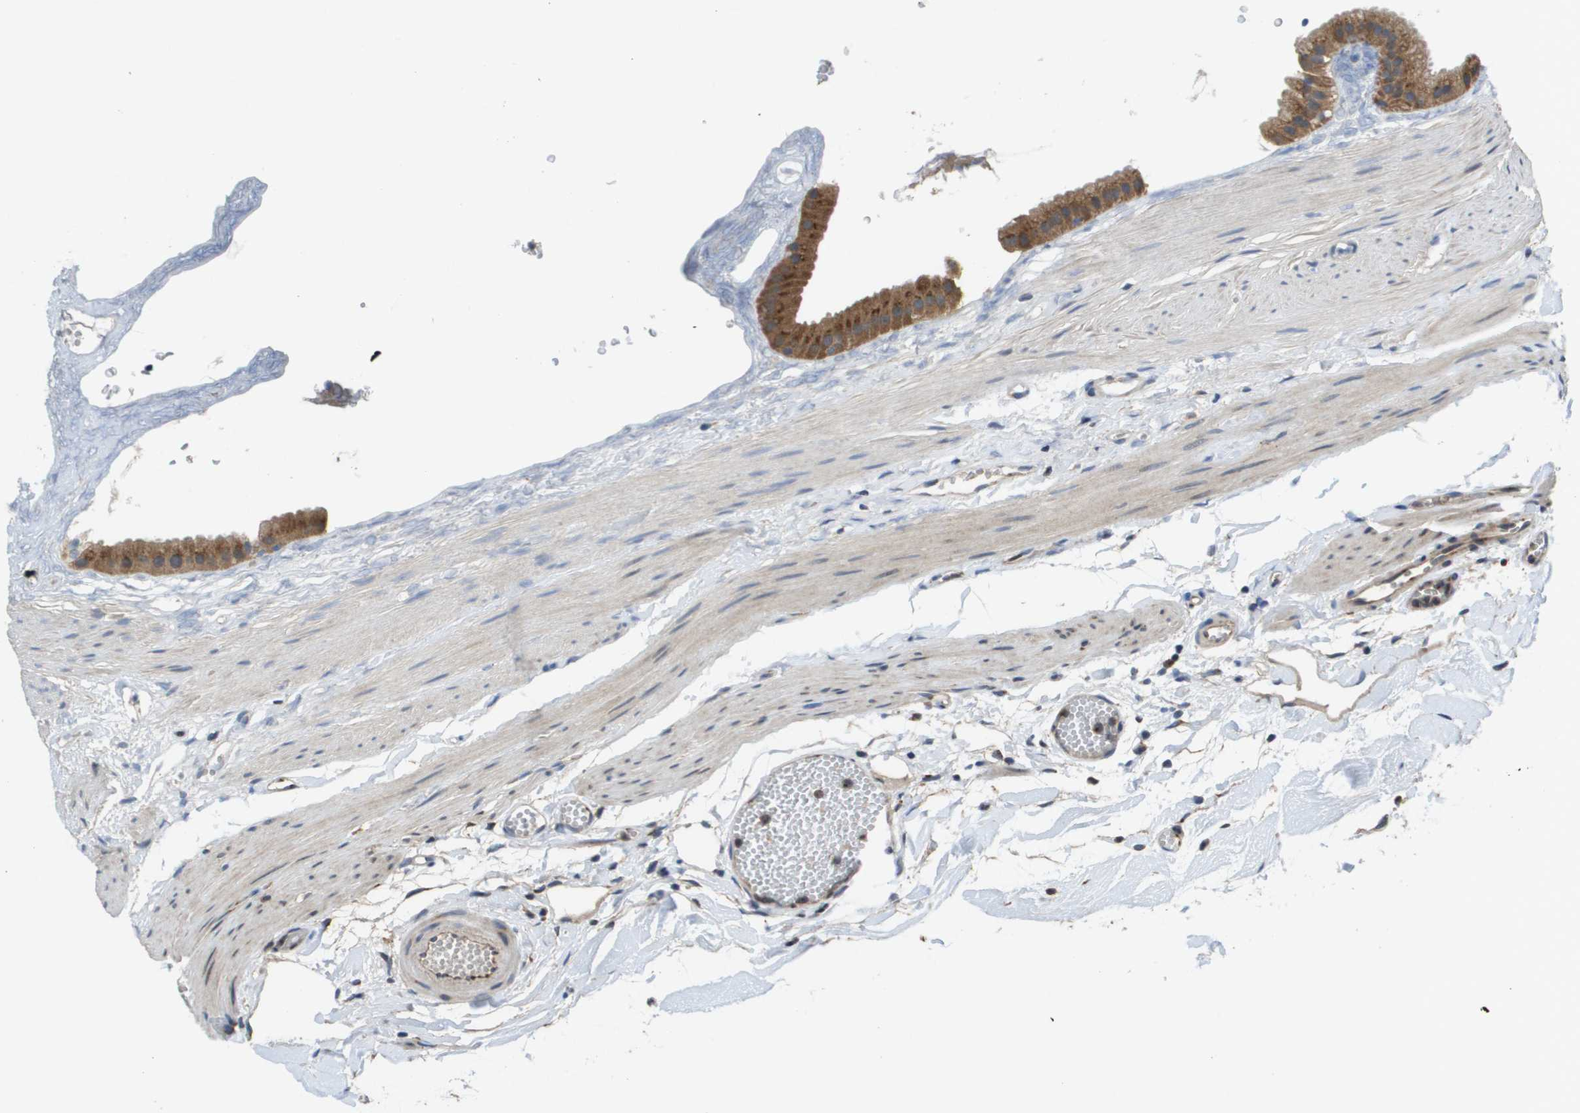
{"staining": {"intensity": "moderate", "quantity": ">75%", "location": "cytoplasmic/membranous"}, "tissue": "gallbladder", "cell_type": "Glandular cells", "image_type": "normal", "snomed": [{"axis": "morphology", "description": "Normal tissue, NOS"}, {"axis": "topography", "description": "Gallbladder"}], "caption": "Approximately >75% of glandular cells in unremarkable gallbladder show moderate cytoplasmic/membranous protein positivity as visualized by brown immunohistochemical staining.", "gene": "PCK1", "patient": {"sex": "female", "age": 64}}